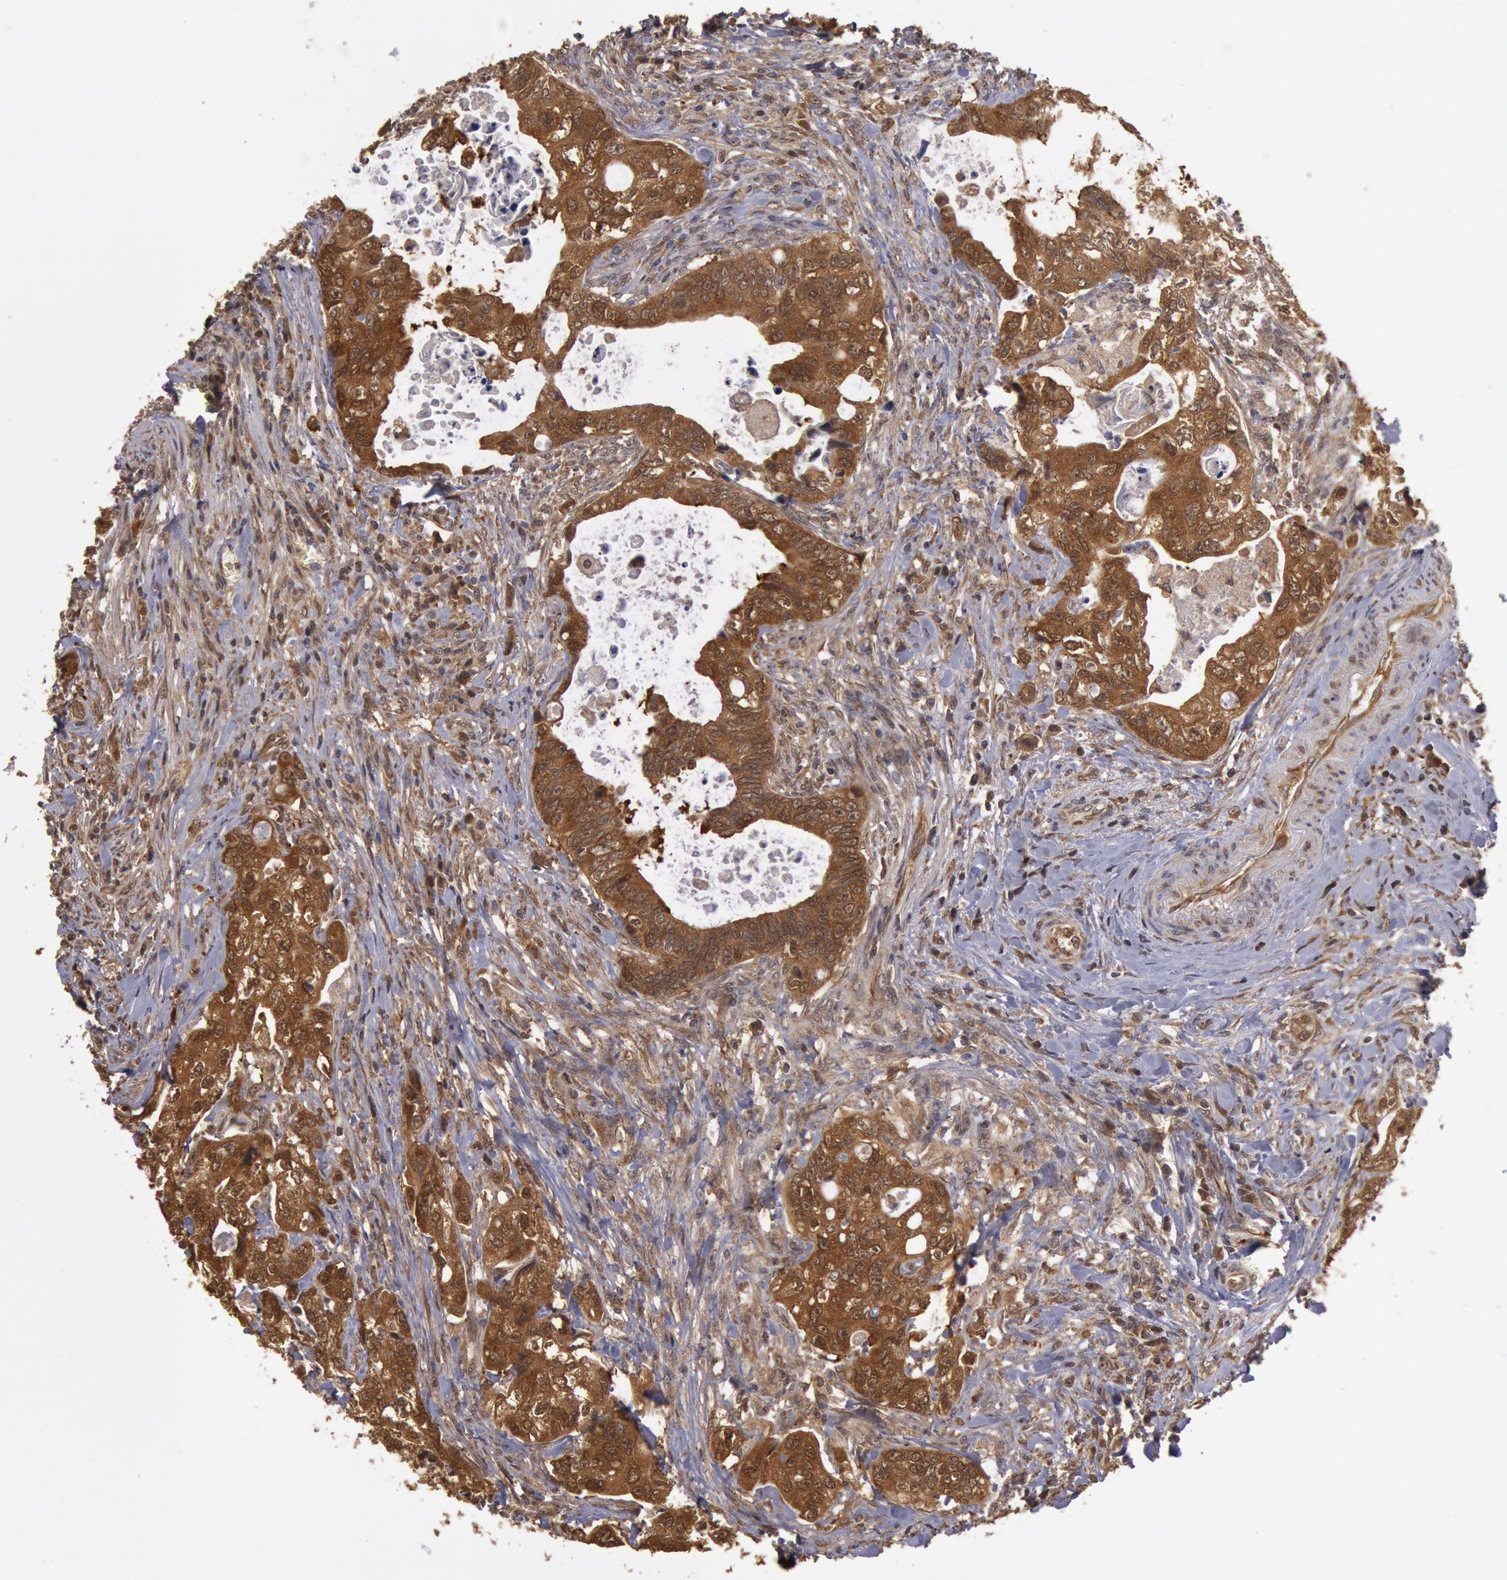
{"staining": {"intensity": "moderate", "quantity": ">75%", "location": "cytoplasmic/membranous"}, "tissue": "colorectal cancer", "cell_type": "Tumor cells", "image_type": "cancer", "snomed": [{"axis": "morphology", "description": "Adenocarcinoma, NOS"}, {"axis": "topography", "description": "Rectum"}], "caption": "The histopathology image demonstrates staining of colorectal adenocarcinoma, revealing moderate cytoplasmic/membranous protein expression (brown color) within tumor cells. (DAB = brown stain, brightfield microscopy at high magnification).", "gene": "USP14", "patient": {"sex": "female", "age": 57}}